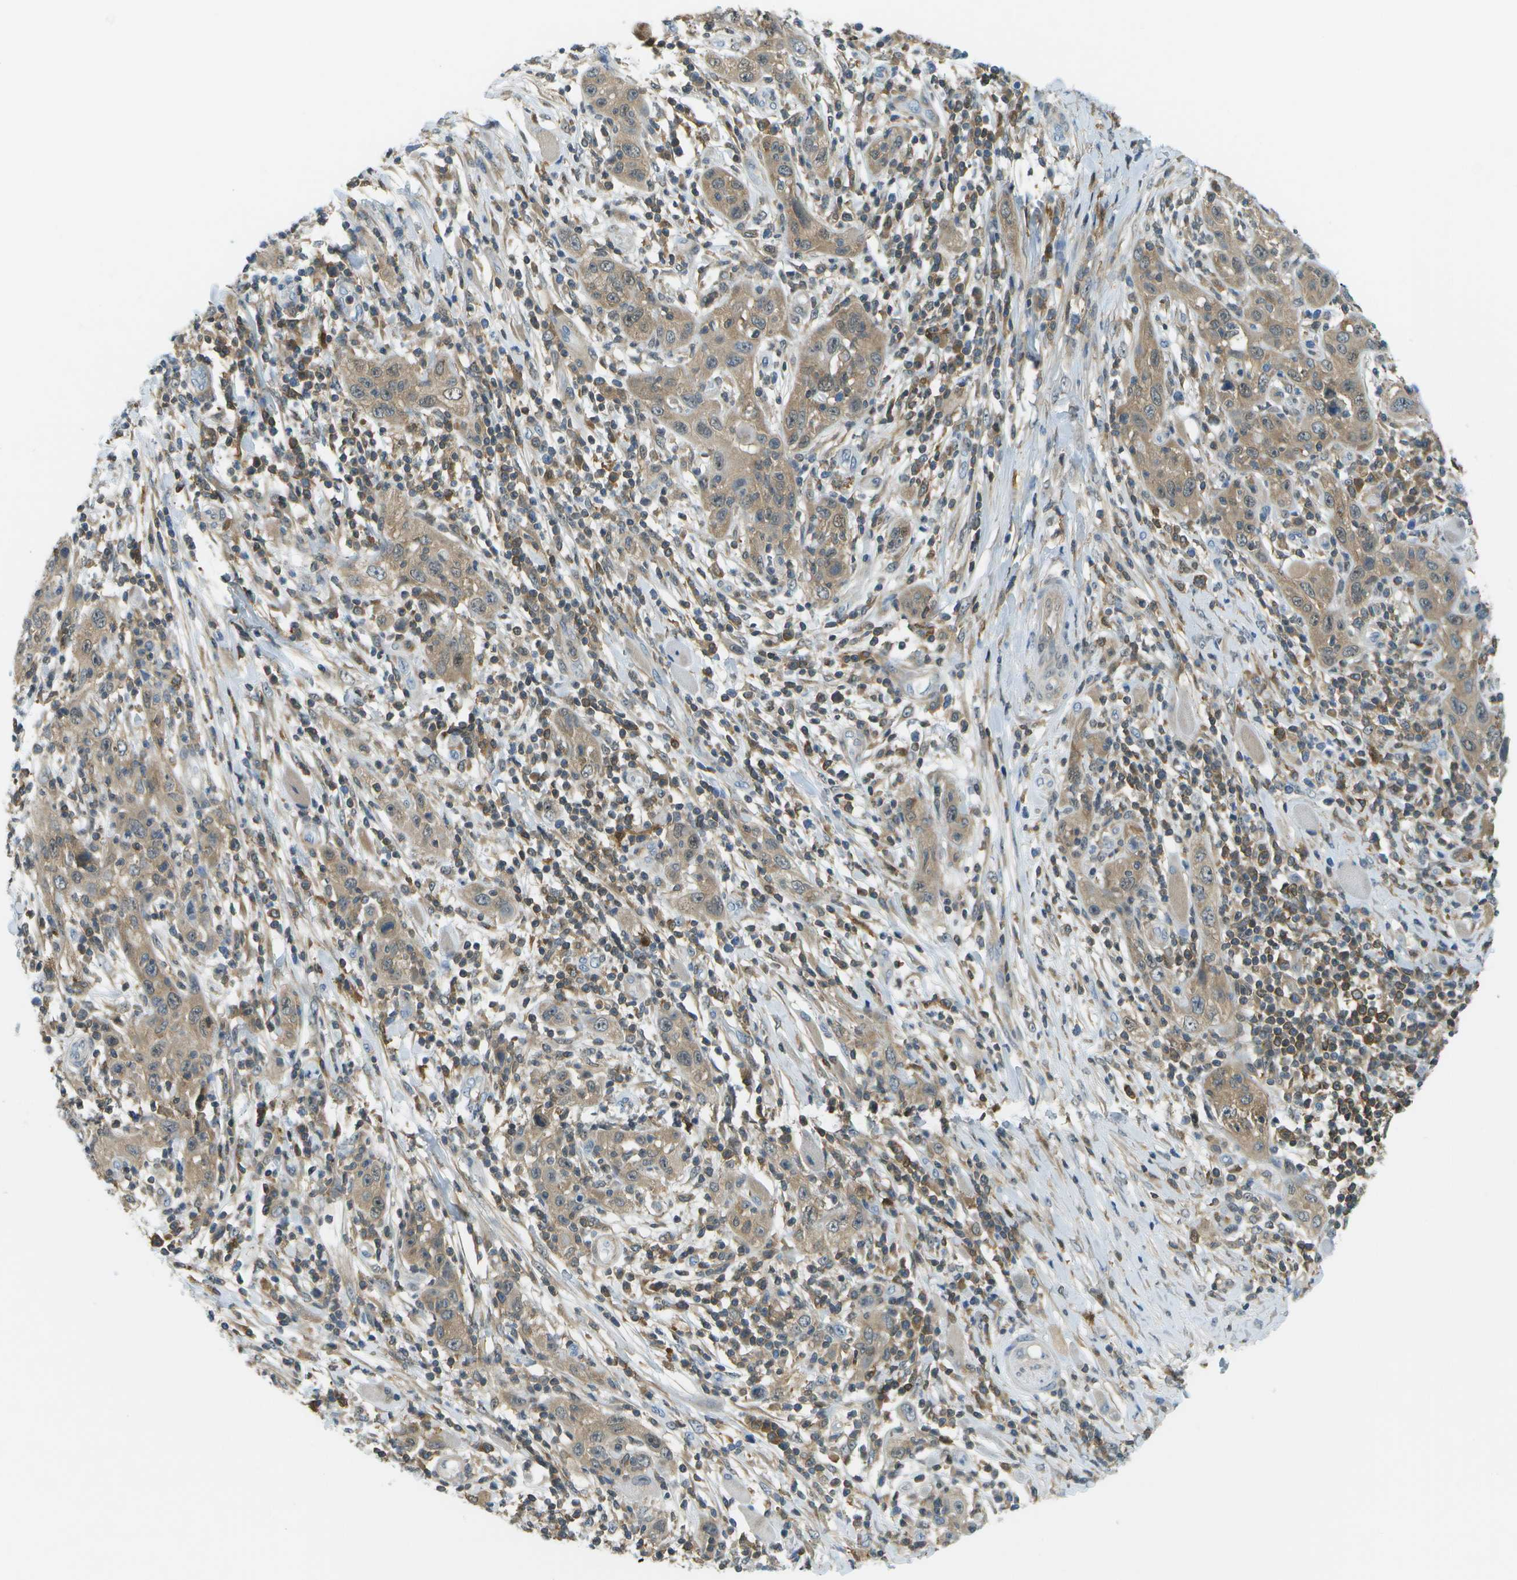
{"staining": {"intensity": "weak", "quantity": ">75%", "location": "cytoplasmic/membranous"}, "tissue": "skin cancer", "cell_type": "Tumor cells", "image_type": "cancer", "snomed": [{"axis": "morphology", "description": "Squamous cell carcinoma, NOS"}, {"axis": "topography", "description": "Skin"}], "caption": "The micrograph displays immunohistochemical staining of squamous cell carcinoma (skin). There is weak cytoplasmic/membranous positivity is identified in approximately >75% of tumor cells. (DAB (3,3'-diaminobenzidine) IHC with brightfield microscopy, high magnification).", "gene": "CDH23", "patient": {"sex": "female", "age": 88}}